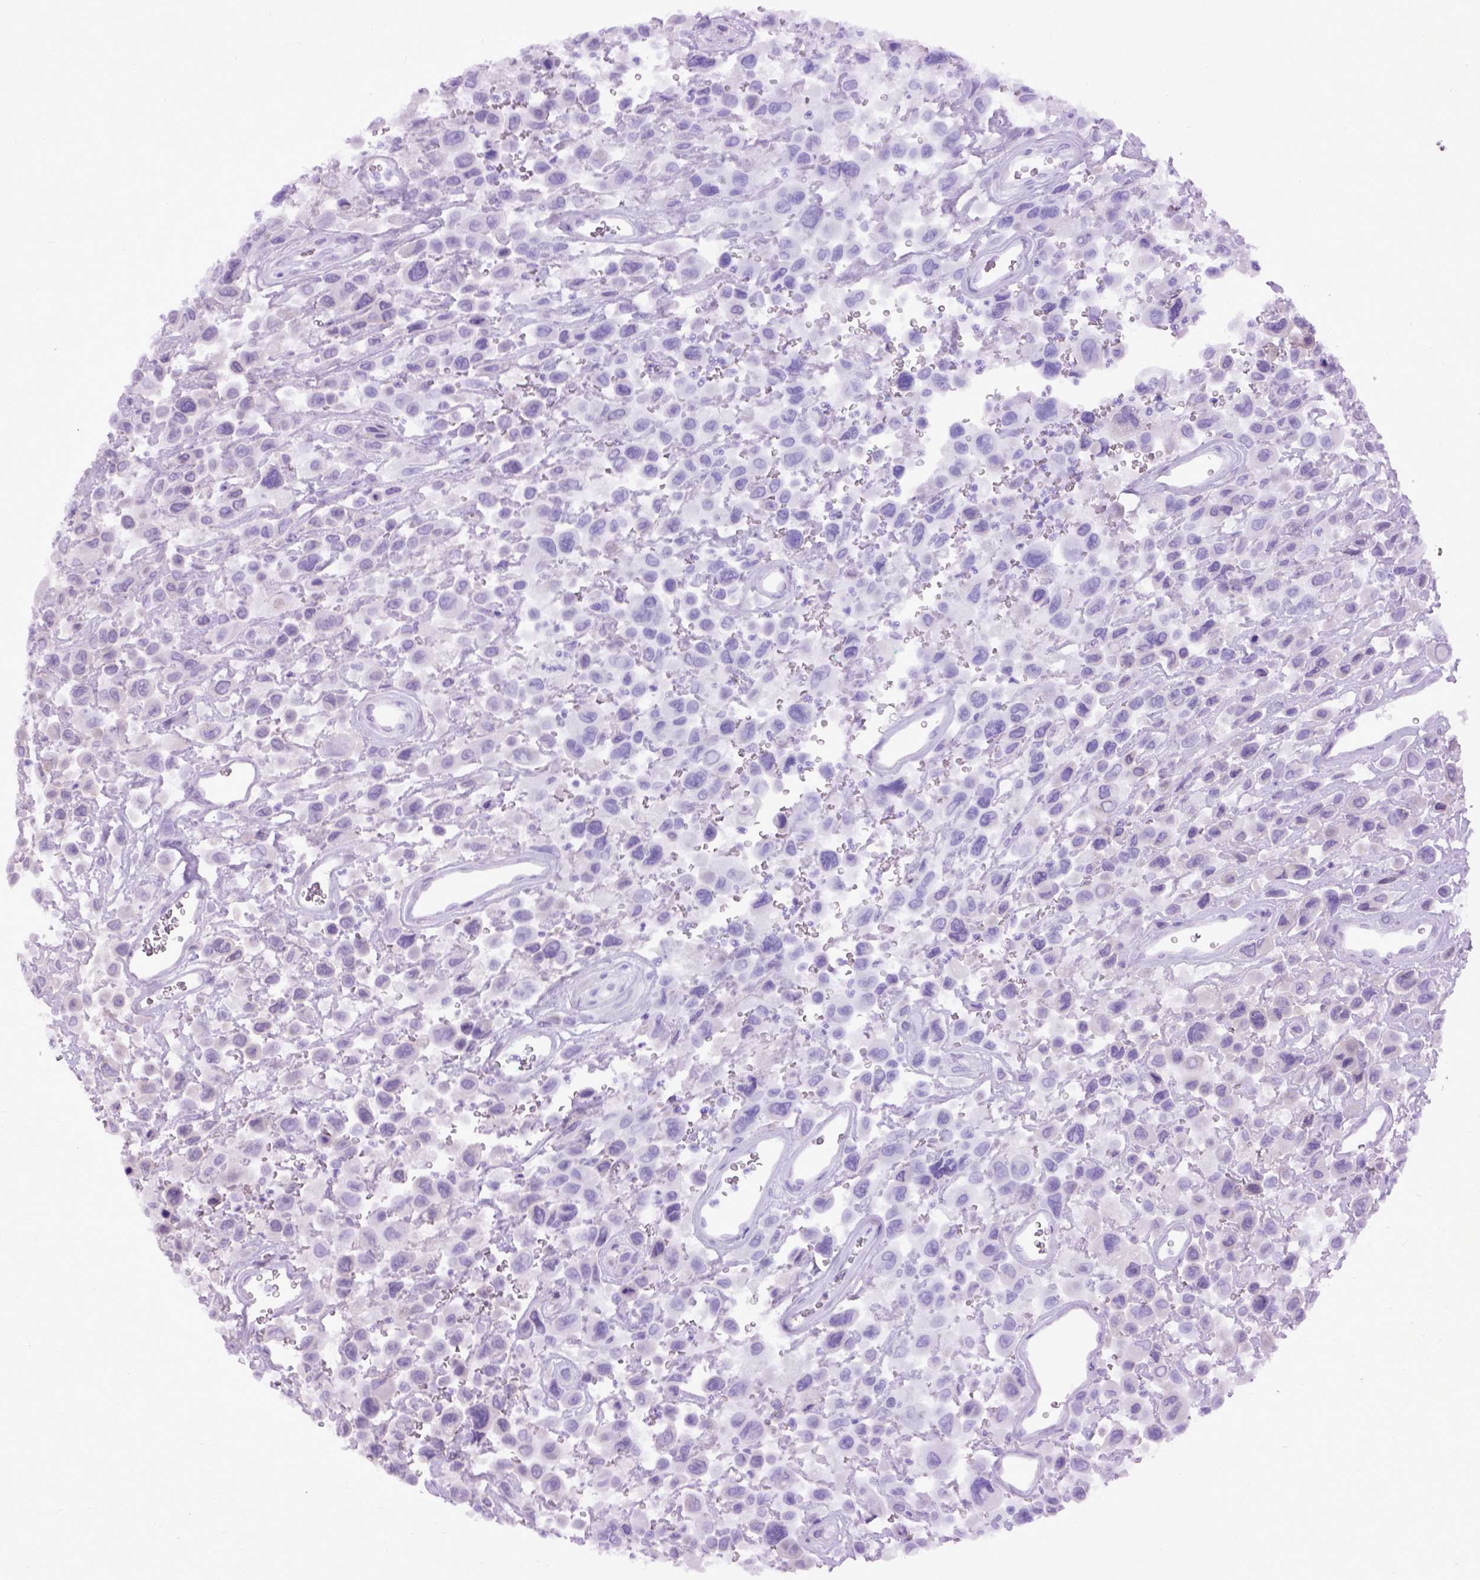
{"staining": {"intensity": "negative", "quantity": "none", "location": "none"}, "tissue": "urothelial cancer", "cell_type": "Tumor cells", "image_type": "cancer", "snomed": [{"axis": "morphology", "description": "Urothelial carcinoma, High grade"}, {"axis": "topography", "description": "Urinary bladder"}], "caption": "This is an IHC photomicrograph of human urothelial cancer. There is no staining in tumor cells.", "gene": "EMILIN3", "patient": {"sex": "male", "age": 53}}